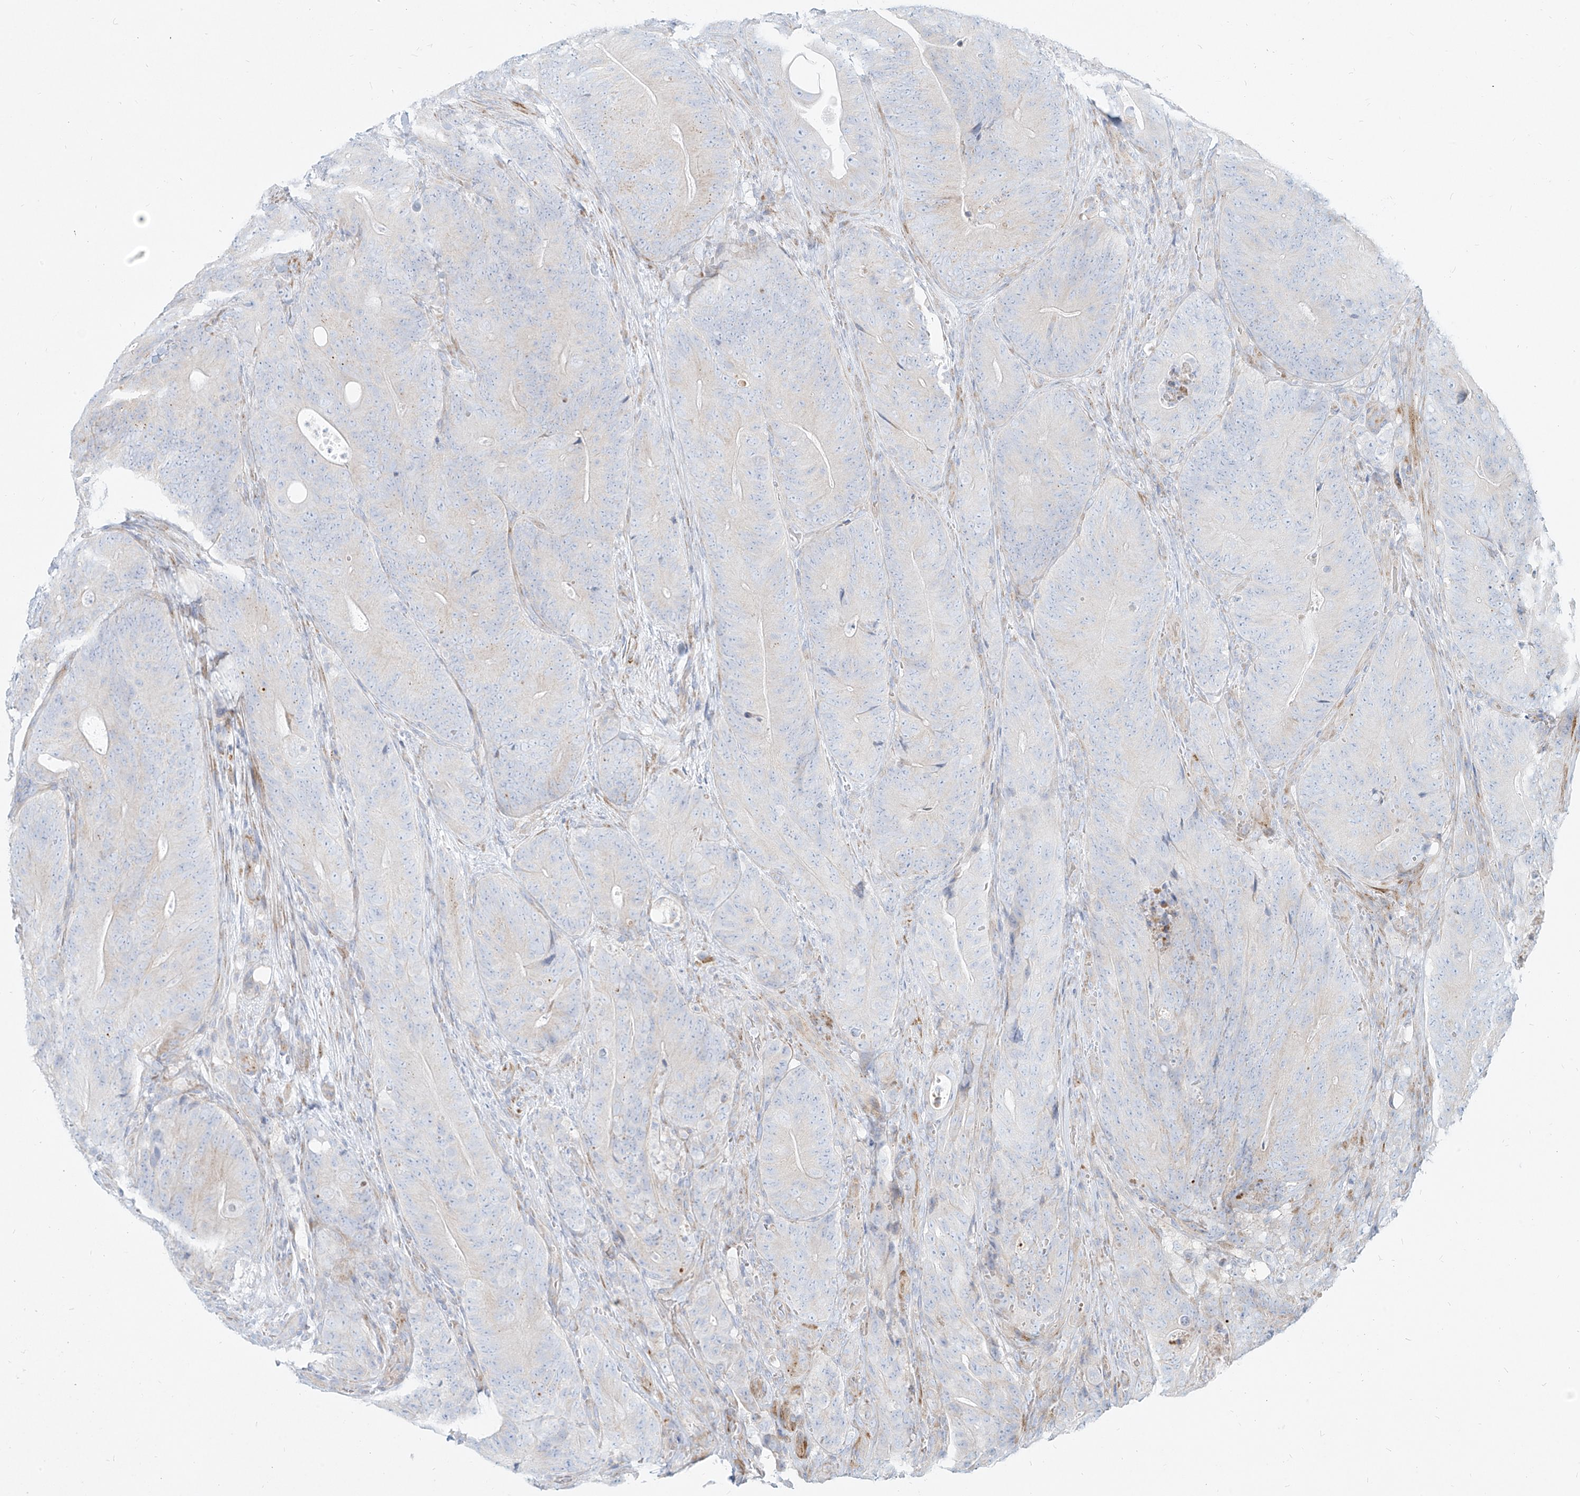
{"staining": {"intensity": "negative", "quantity": "none", "location": "none"}, "tissue": "colorectal cancer", "cell_type": "Tumor cells", "image_type": "cancer", "snomed": [{"axis": "morphology", "description": "Normal tissue, NOS"}, {"axis": "topography", "description": "Colon"}], "caption": "A high-resolution micrograph shows immunohistochemistry staining of colorectal cancer, which demonstrates no significant expression in tumor cells.", "gene": "MTX2", "patient": {"sex": "female", "age": 82}}